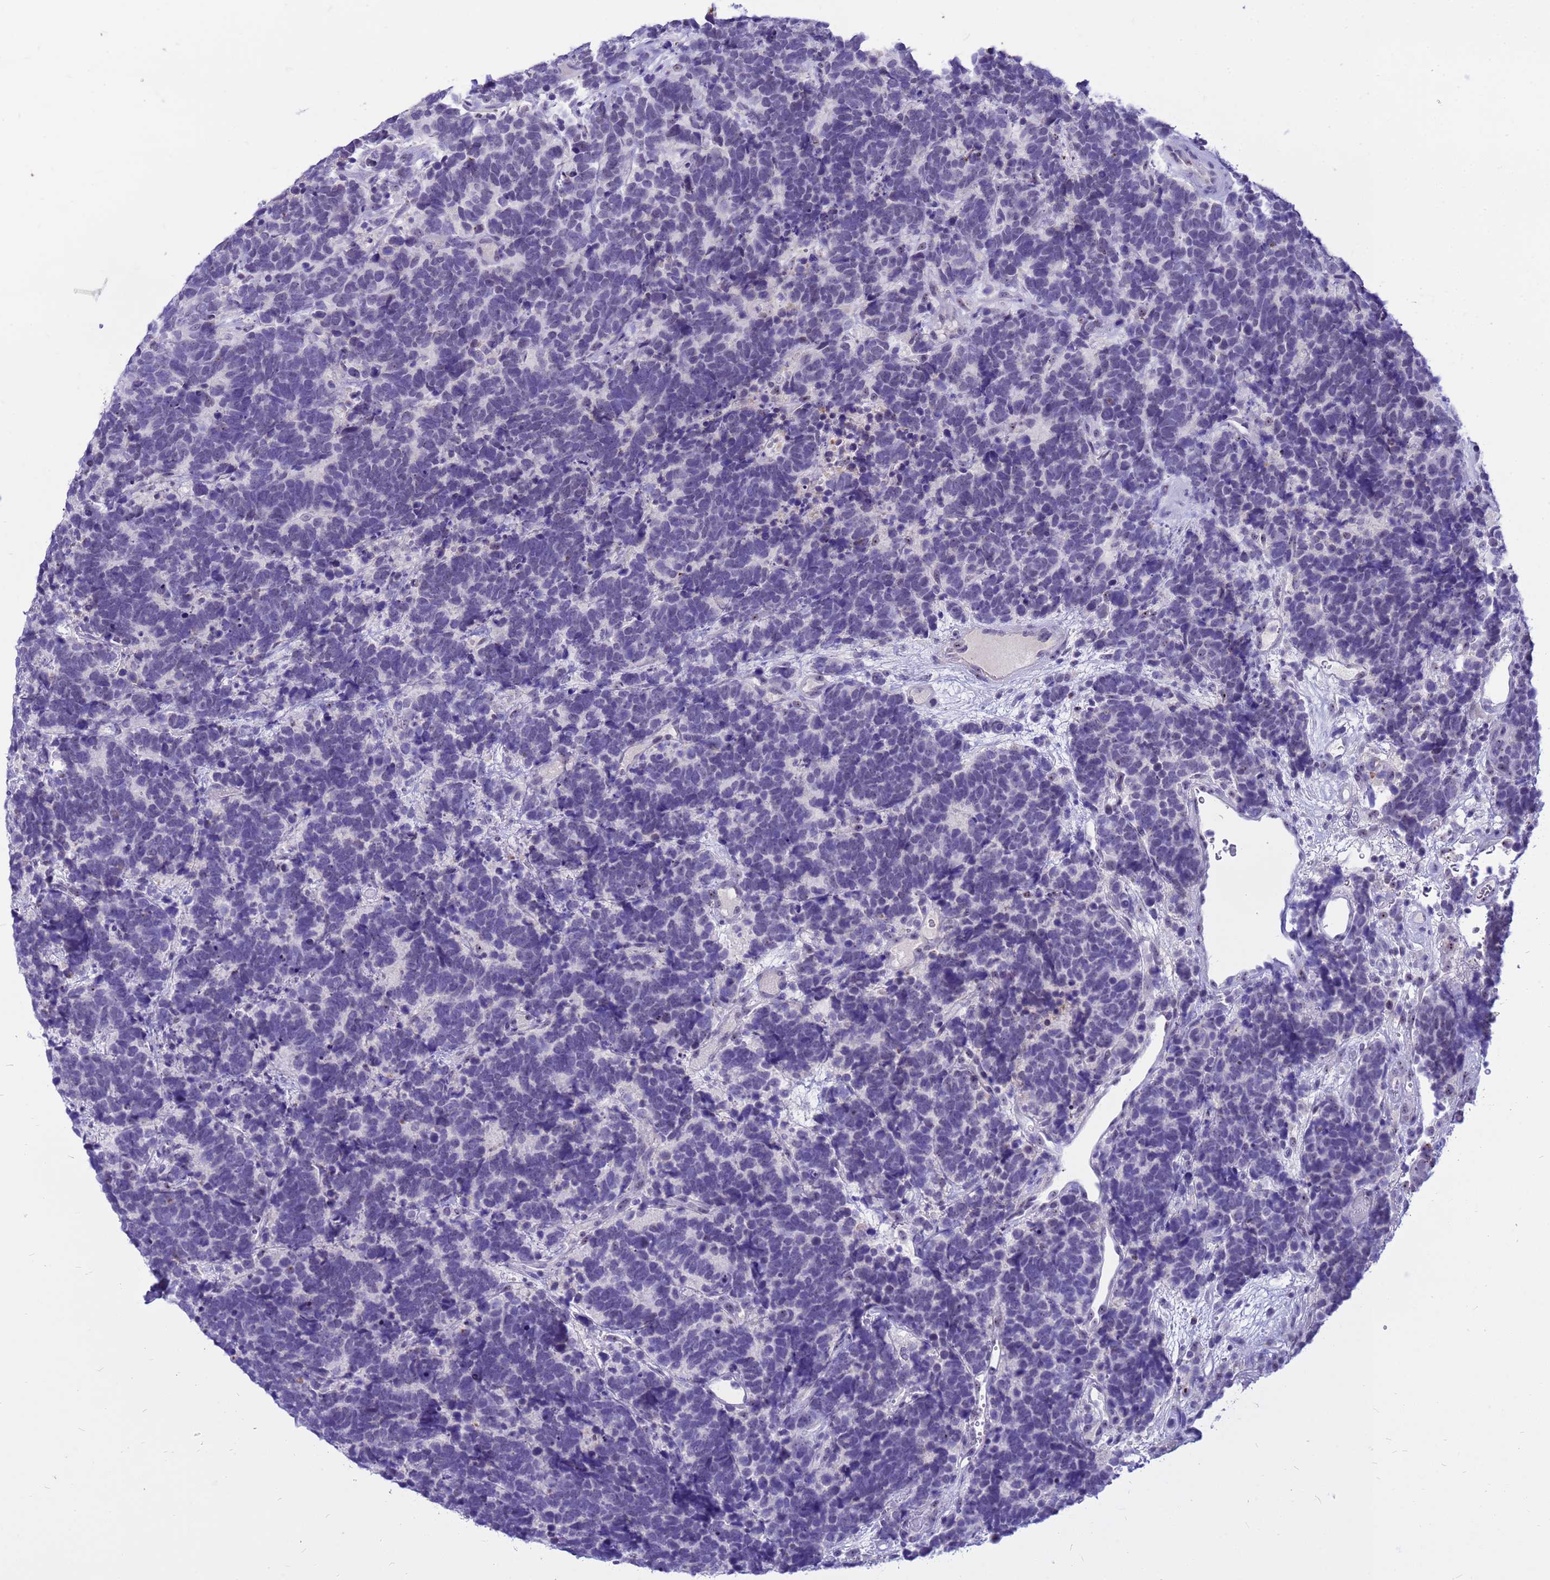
{"staining": {"intensity": "negative", "quantity": "none", "location": "none"}, "tissue": "carcinoid", "cell_type": "Tumor cells", "image_type": "cancer", "snomed": [{"axis": "morphology", "description": "Carcinoma, NOS"}, {"axis": "morphology", "description": "Carcinoid, malignant, NOS"}, {"axis": "topography", "description": "Urinary bladder"}], "caption": "Tumor cells are negative for protein expression in human carcinoid.", "gene": "DMRTC2", "patient": {"sex": "male", "age": 57}}